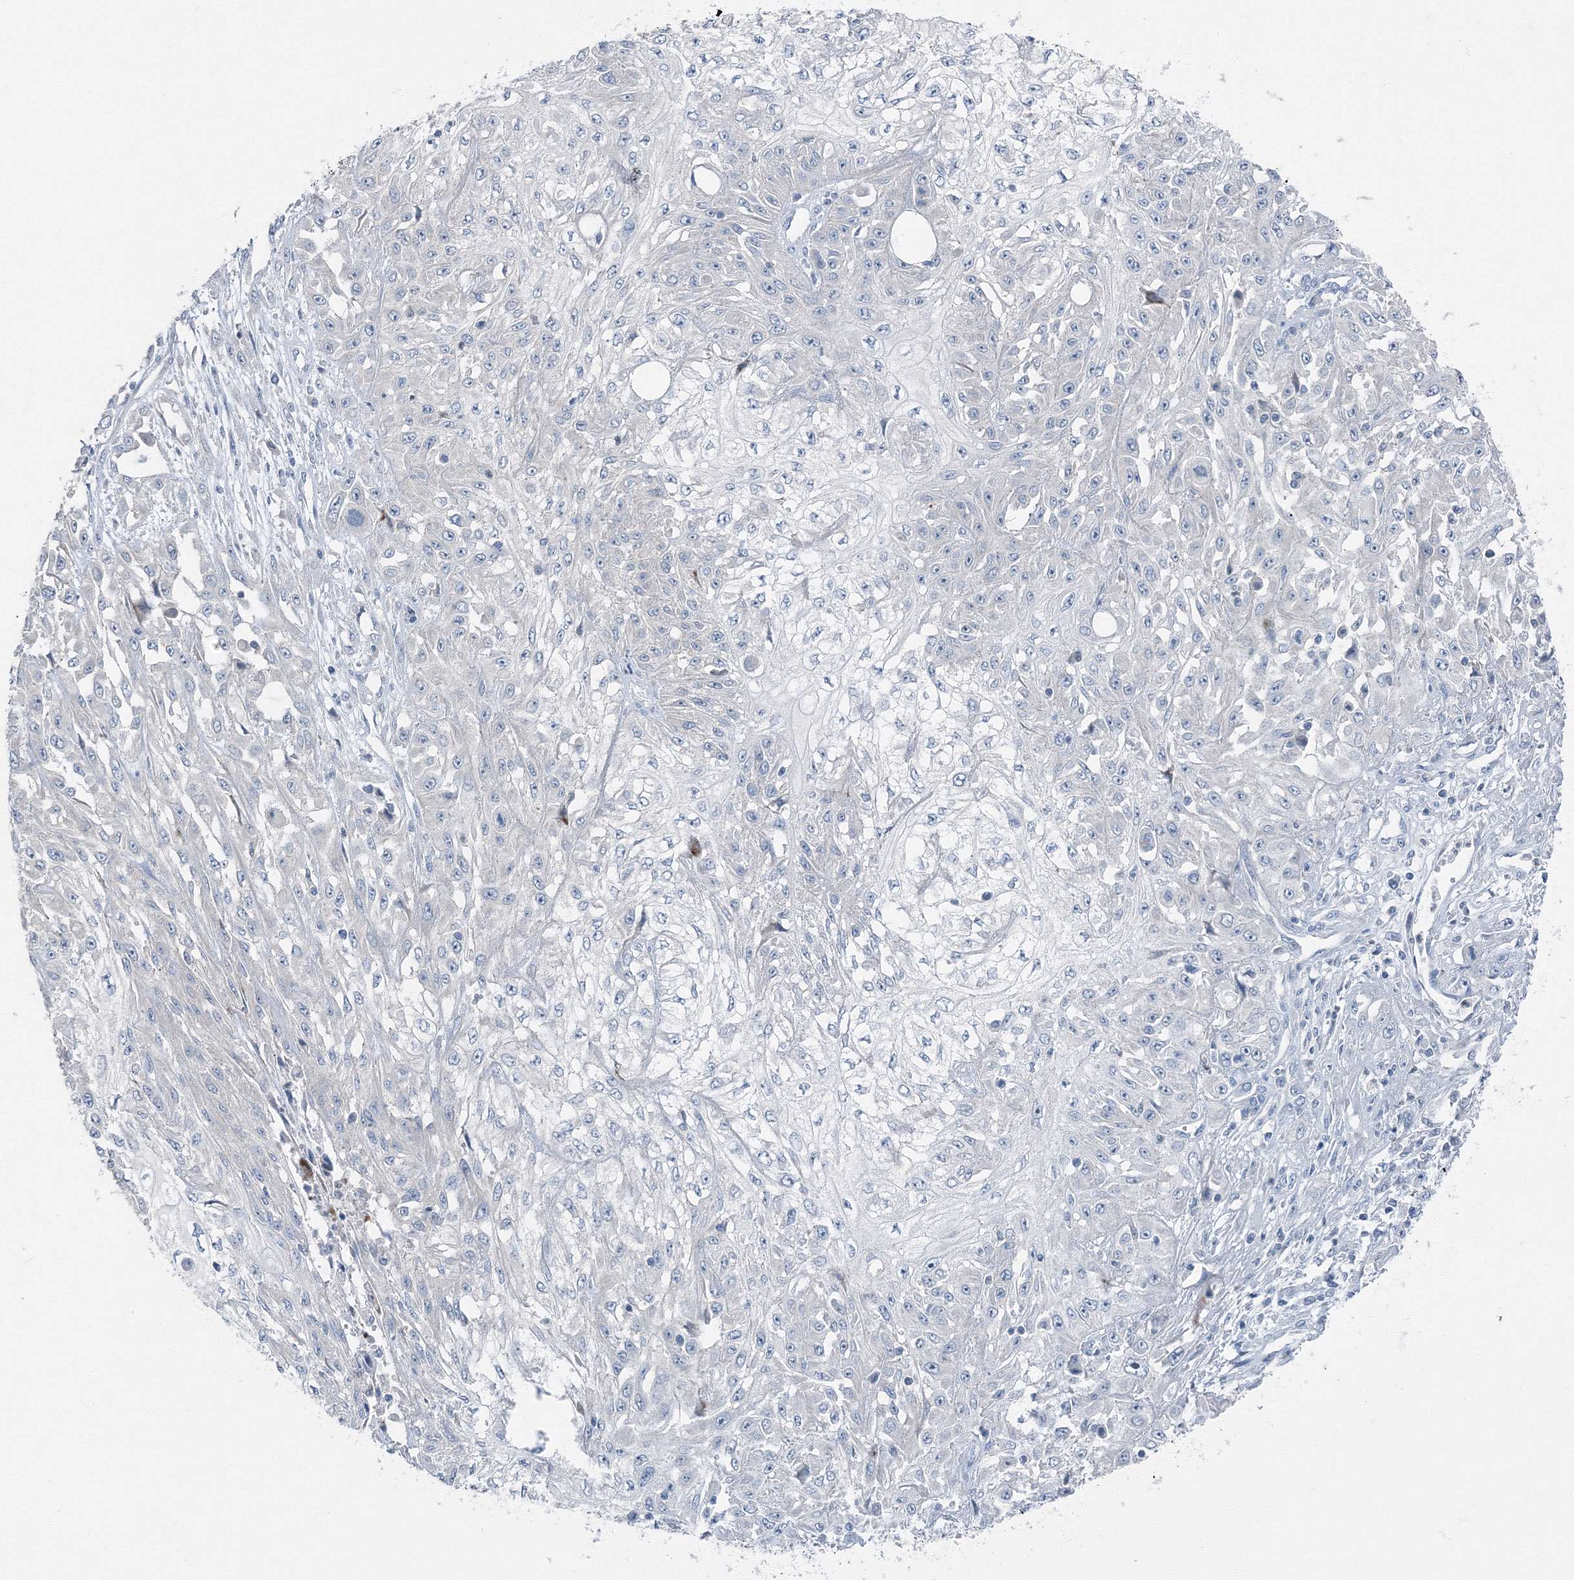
{"staining": {"intensity": "negative", "quantity": "none", "location": "none"}, "tissue": "skin cancer", "cell_type": "Tumor cells", "image_type": "cancer", "snomed": [{"axis": "morphology", "description": "Squamous cell carcinoma, NOS"}, {"axis": "morphology", "description": "Squamous cell carcinoma, metastatic, NOS"}, {"axis": "topography", "description": "Skin"}, {"axis": "topography", "description": "Lymph node"}], "caption": "This is an immunohistochemistry histopathology image of skin metastatic squamous cell carcinoma. There is no staining in tumor cells.", "gene": "AASDH", "patient": {"sex": "male", "age": 75}}